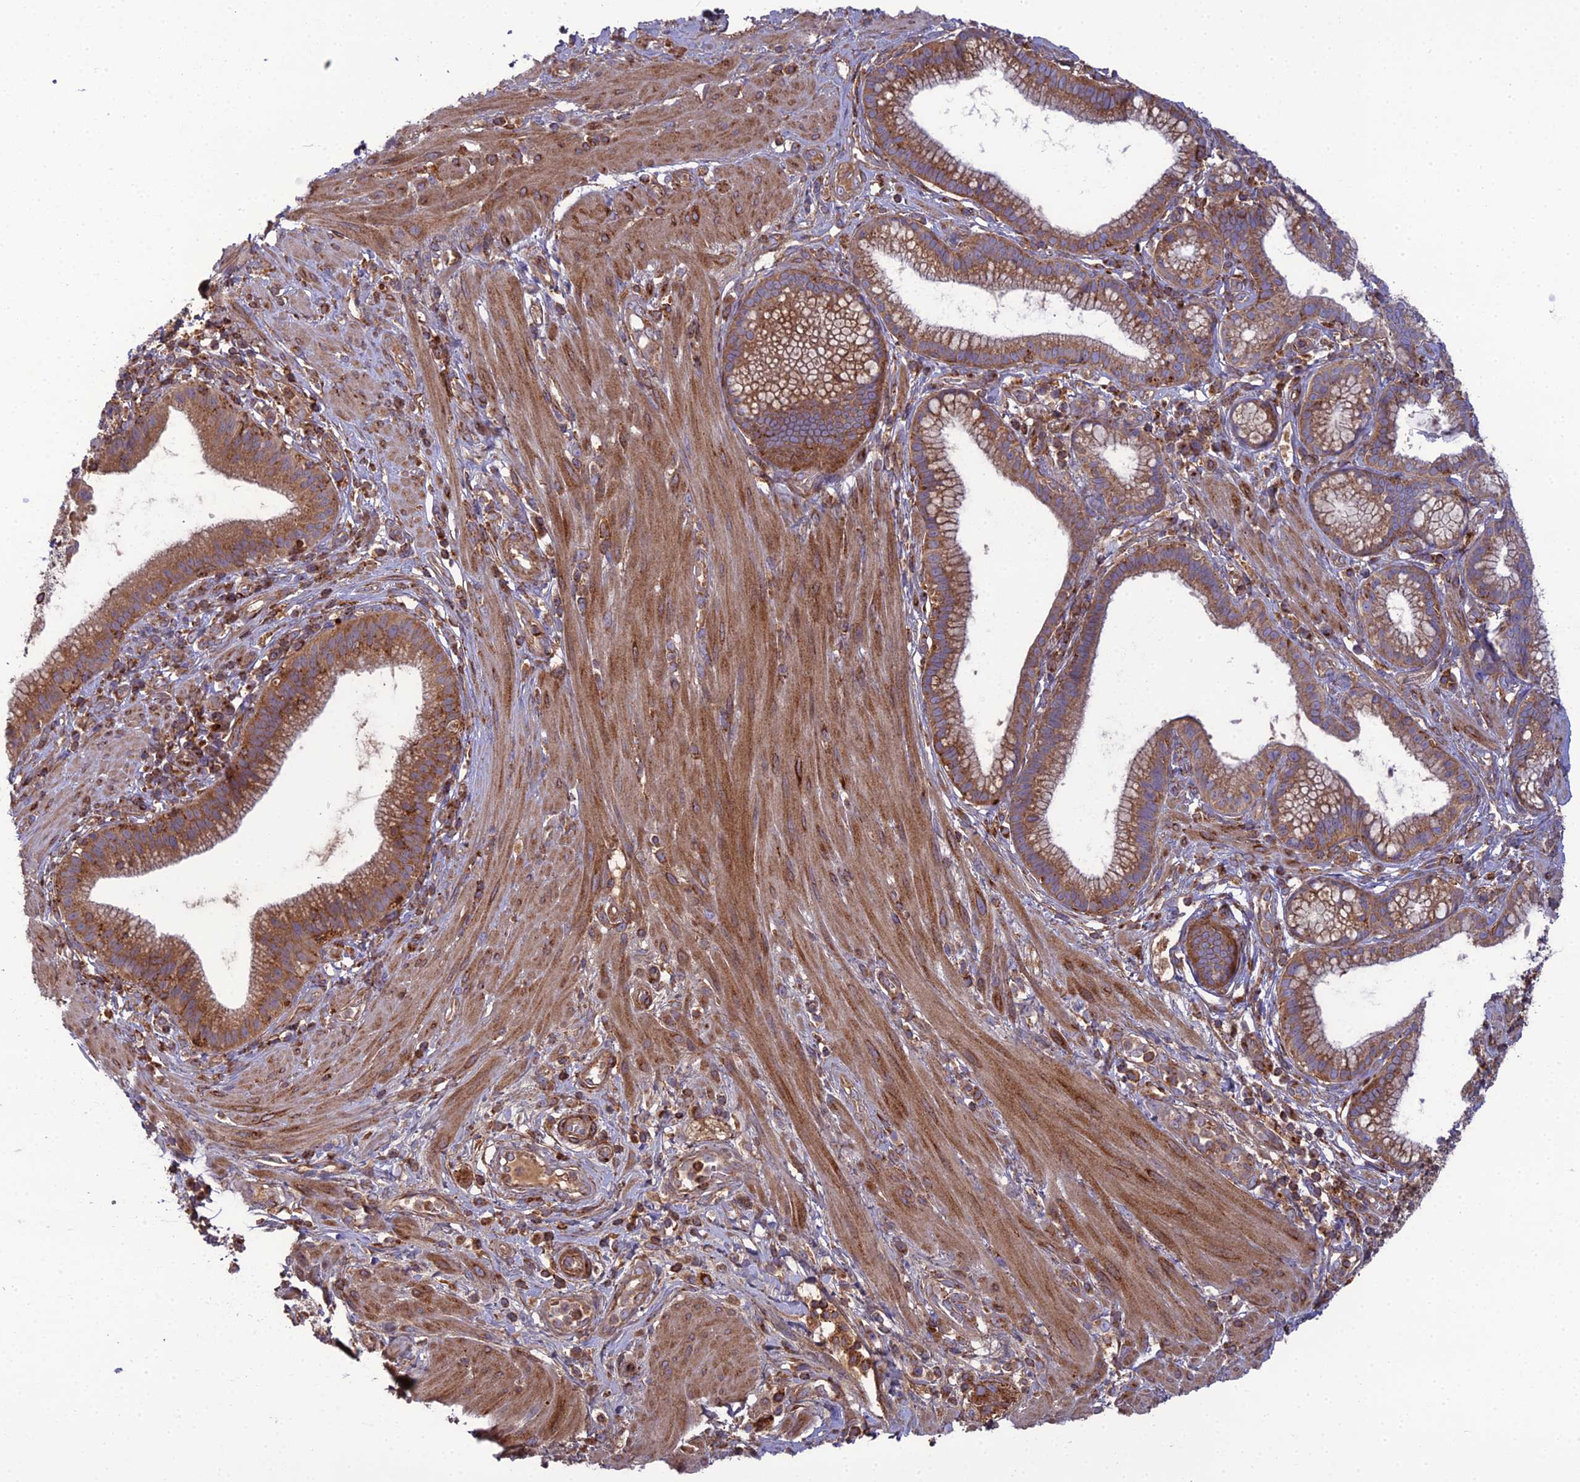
{"staining": {"intensity": "moderate", "quantity": ">75%", "location": "cytoplasmic/membranous"}, "tissue": "pancreatic cancer", "cell_type": "Tumor cells", "image_type": "cancer", "snomed": [{"axis": "morphology", "description": "Adenocarcinoma, NOS"}, {"axis": "topography", "description": "Pancreas"}], "caption": "Pancreatic adenocarcinoma stained with immunohistochemistry demonstrates moderate cytoplasmic/membranous positivity in approximately >75% of tumor cells.", "gene": "LNPEP", "patient": {"sex": "male", "age": 72}}